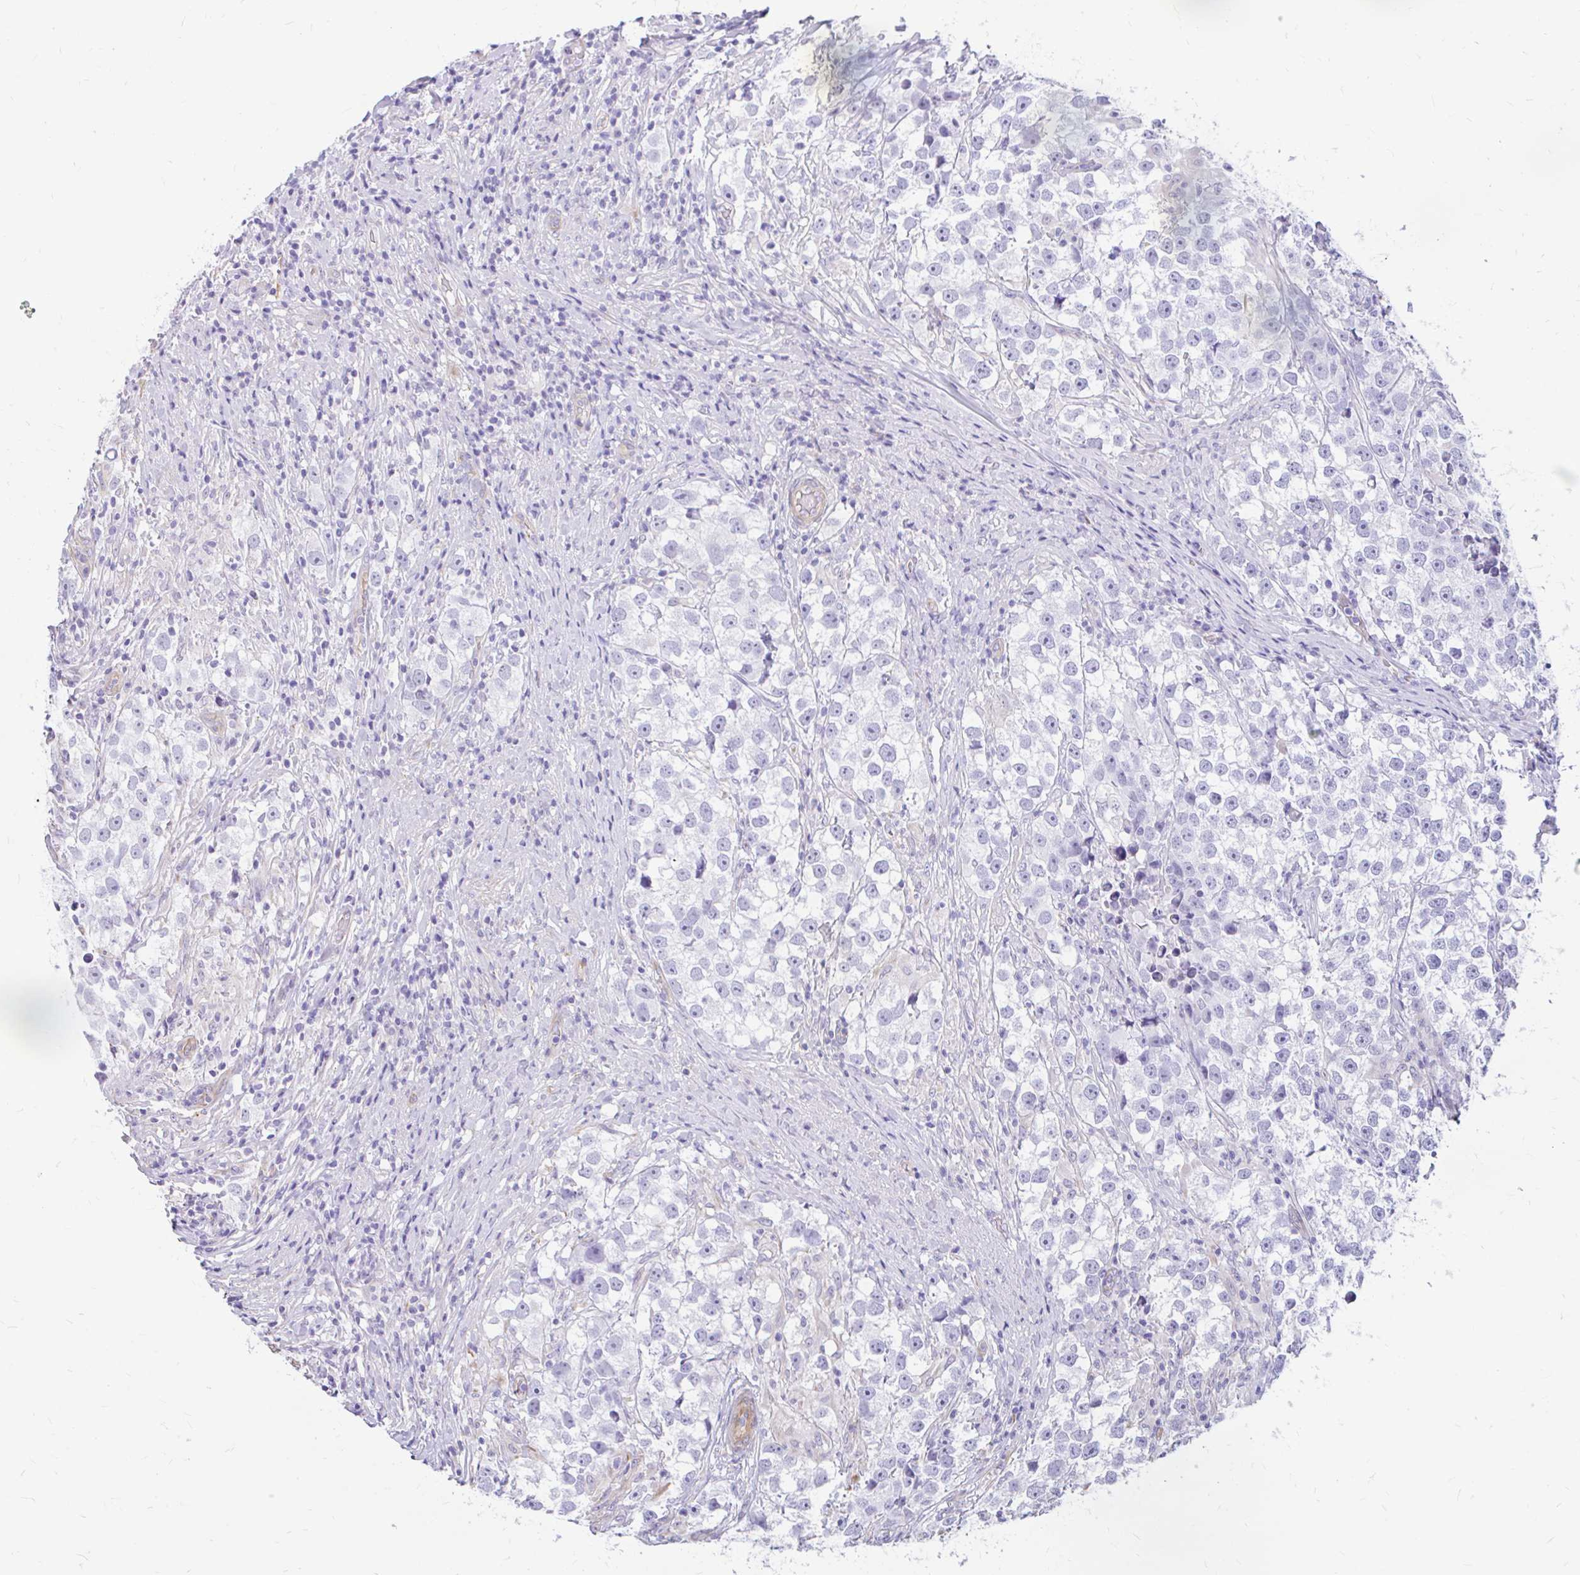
{"staining": {"intensity": "negative", "quantity": "none", "location": "none"}, "tissue": "testis cancer", "cell_type": "Tumor cells", "image_type": "cancer", "snomed": [{"axis": "morphology", "description": "Seminoma, NOS"}, {"axis": "topography", "description": "Testis"}], "caption": "Image shows no significant protein expression in tumor cells of testis cancer.", "gene": "FAM83C", "patient": {"sex": "male", "age": 46}}